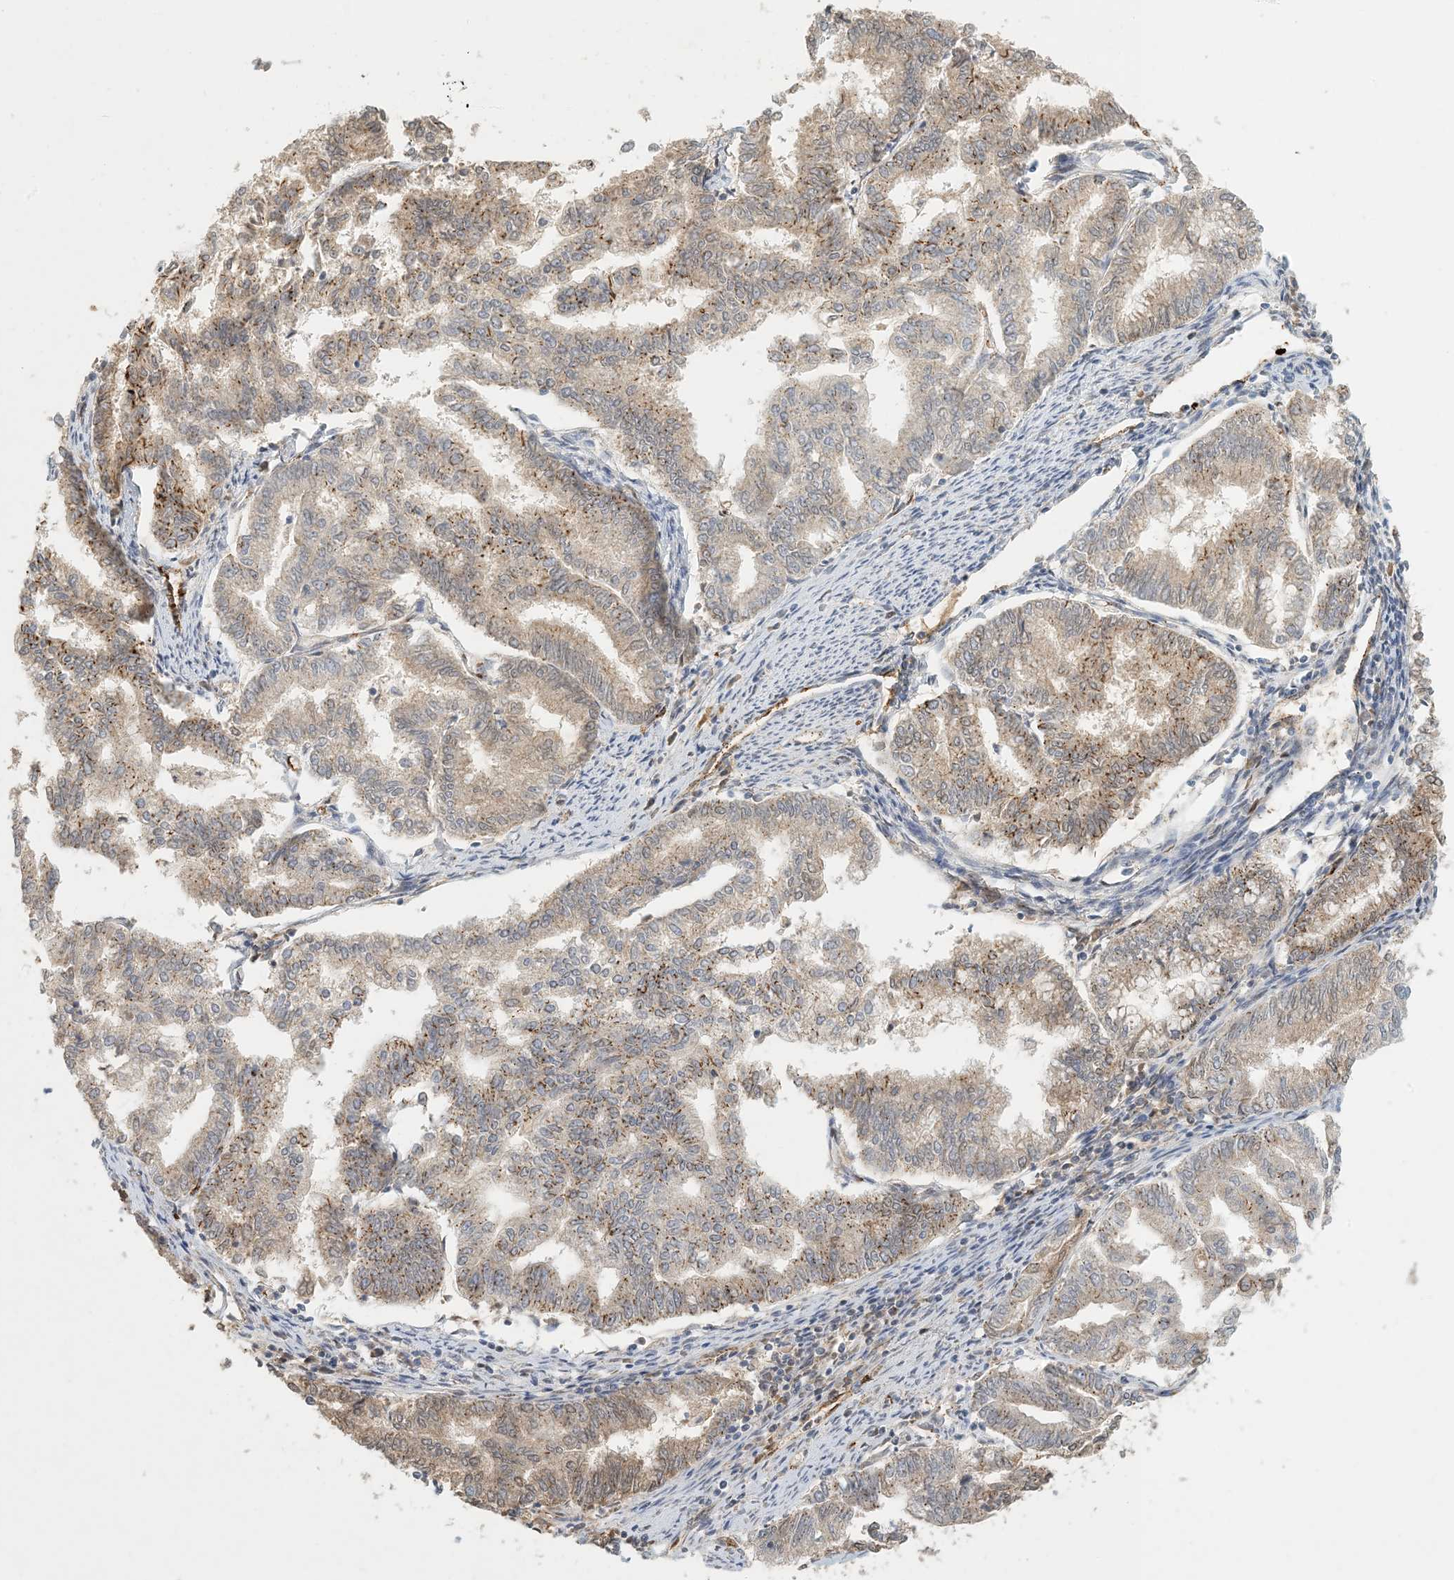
{"staining": {"intensity": "weak", "quantity": ">75%", "location": "cytoplasmic/membranous"}, "tissue": "endometrial cancer", "cell_type": "Tumor cells", "image_type": "cancer", "snomed": [{"axis": "morphology", "description": "Adenocarcinoma, NOS"}, {"axis": "topography", "description": "Endometrium"}], "caption": "An image of human adenocarcinoma (endometrial) stained for a protein reveals weak cytoplasmic/membranous brown staining in tumor cells.", "gene": "ZBTB3", "patient": {"sex": "female", "age": 79}}